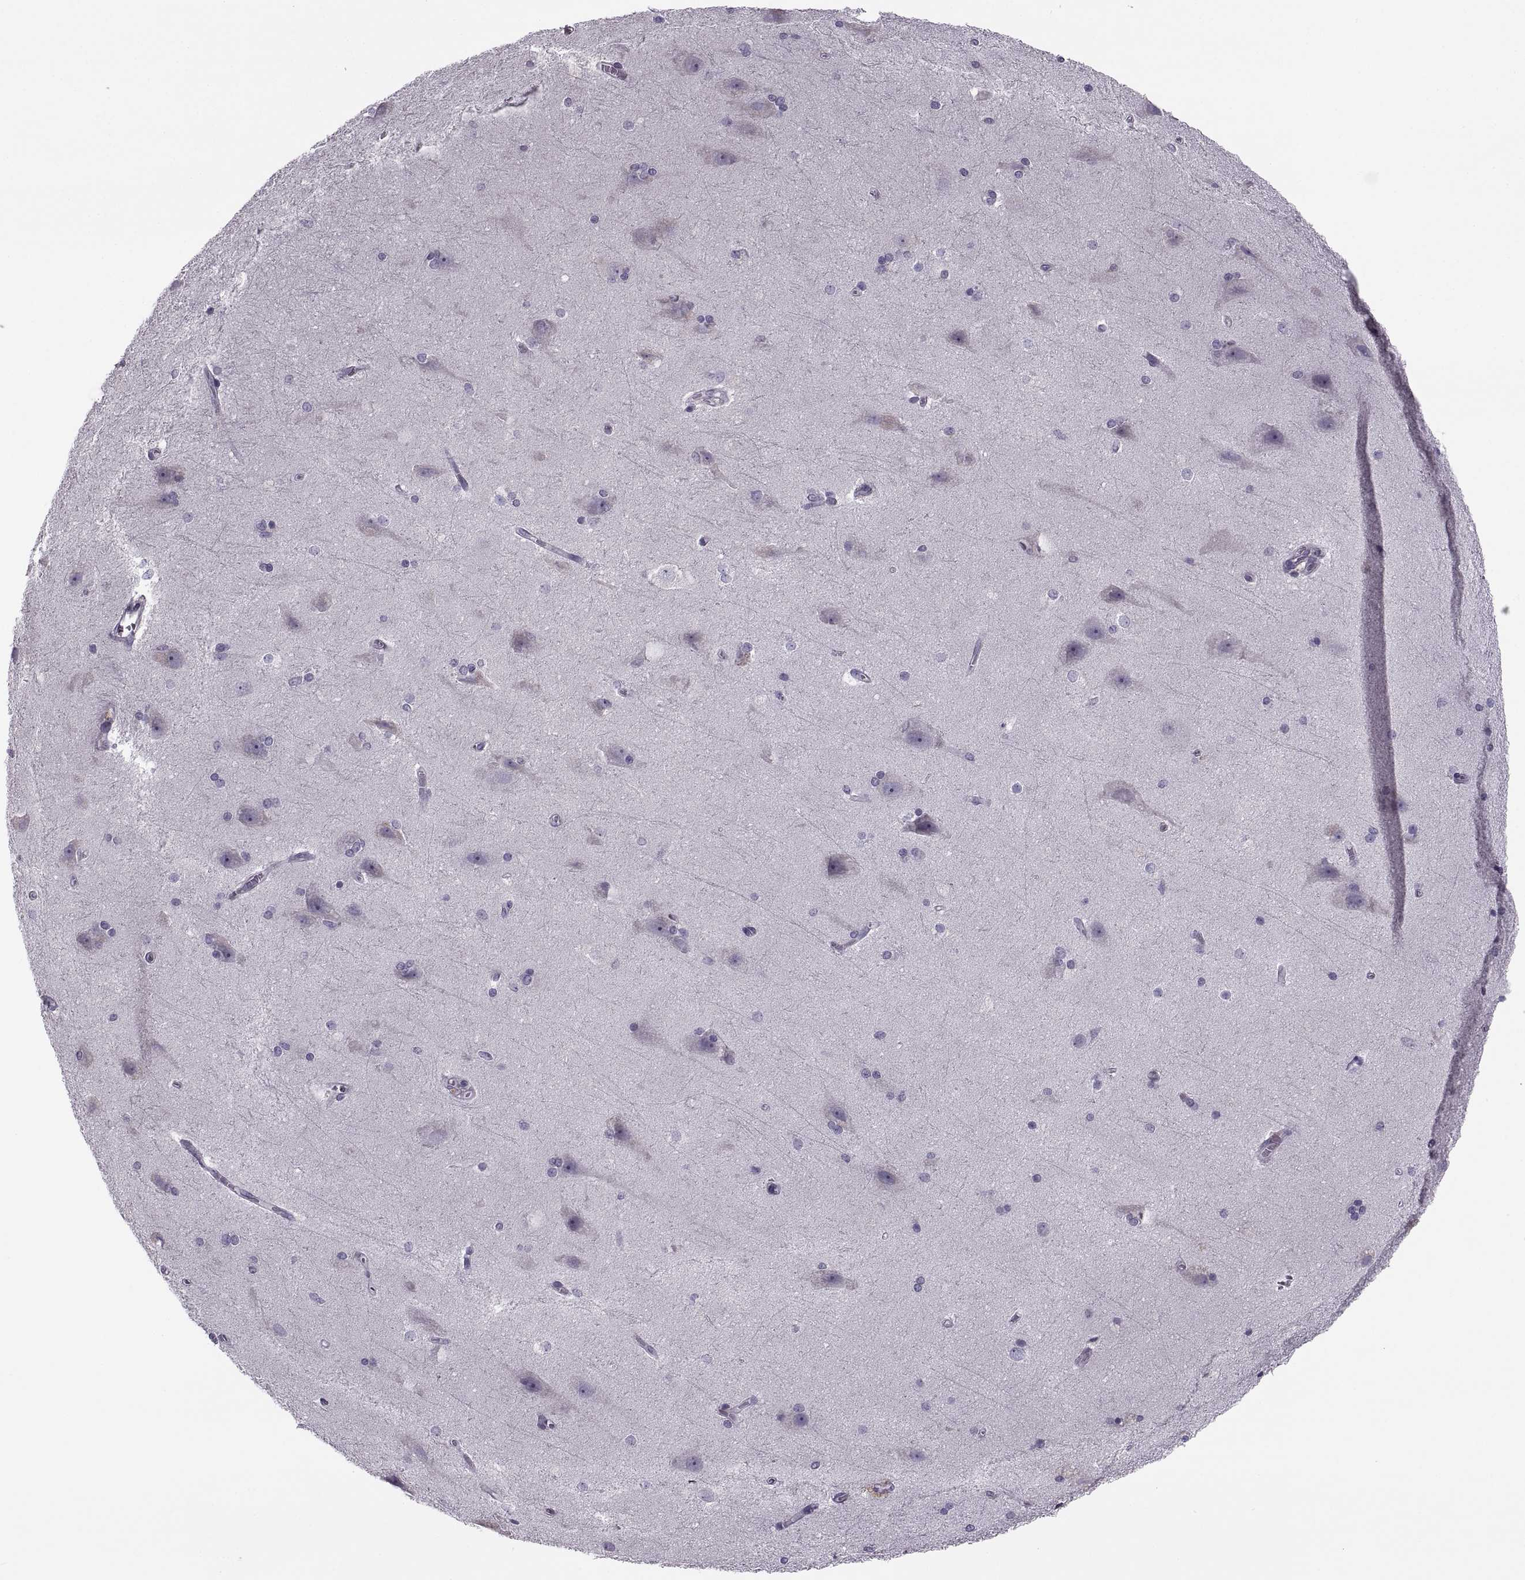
{"staining": {"intensity": "negative", "quantity": "none", "location": "none"}, "tissue": "hippocampus", "cell_type": "Glial cells", "image_type": "normal", "snomed": [{"axis": "morphology", "description": "Normal tissue, NOS"}, {"axis": "topography", "description": "Cerebral cortex"}, {"axis": "topography", "description": "Hippocampus"}], "caption": "DAB (3,3'-diaminobenzidine) immunohistochemical staining of unremarkable hippocampus demonstrates no significant positivity in glial cells.", "gene": "LETM2", "patient": {"sex": "female", "age": 19}}